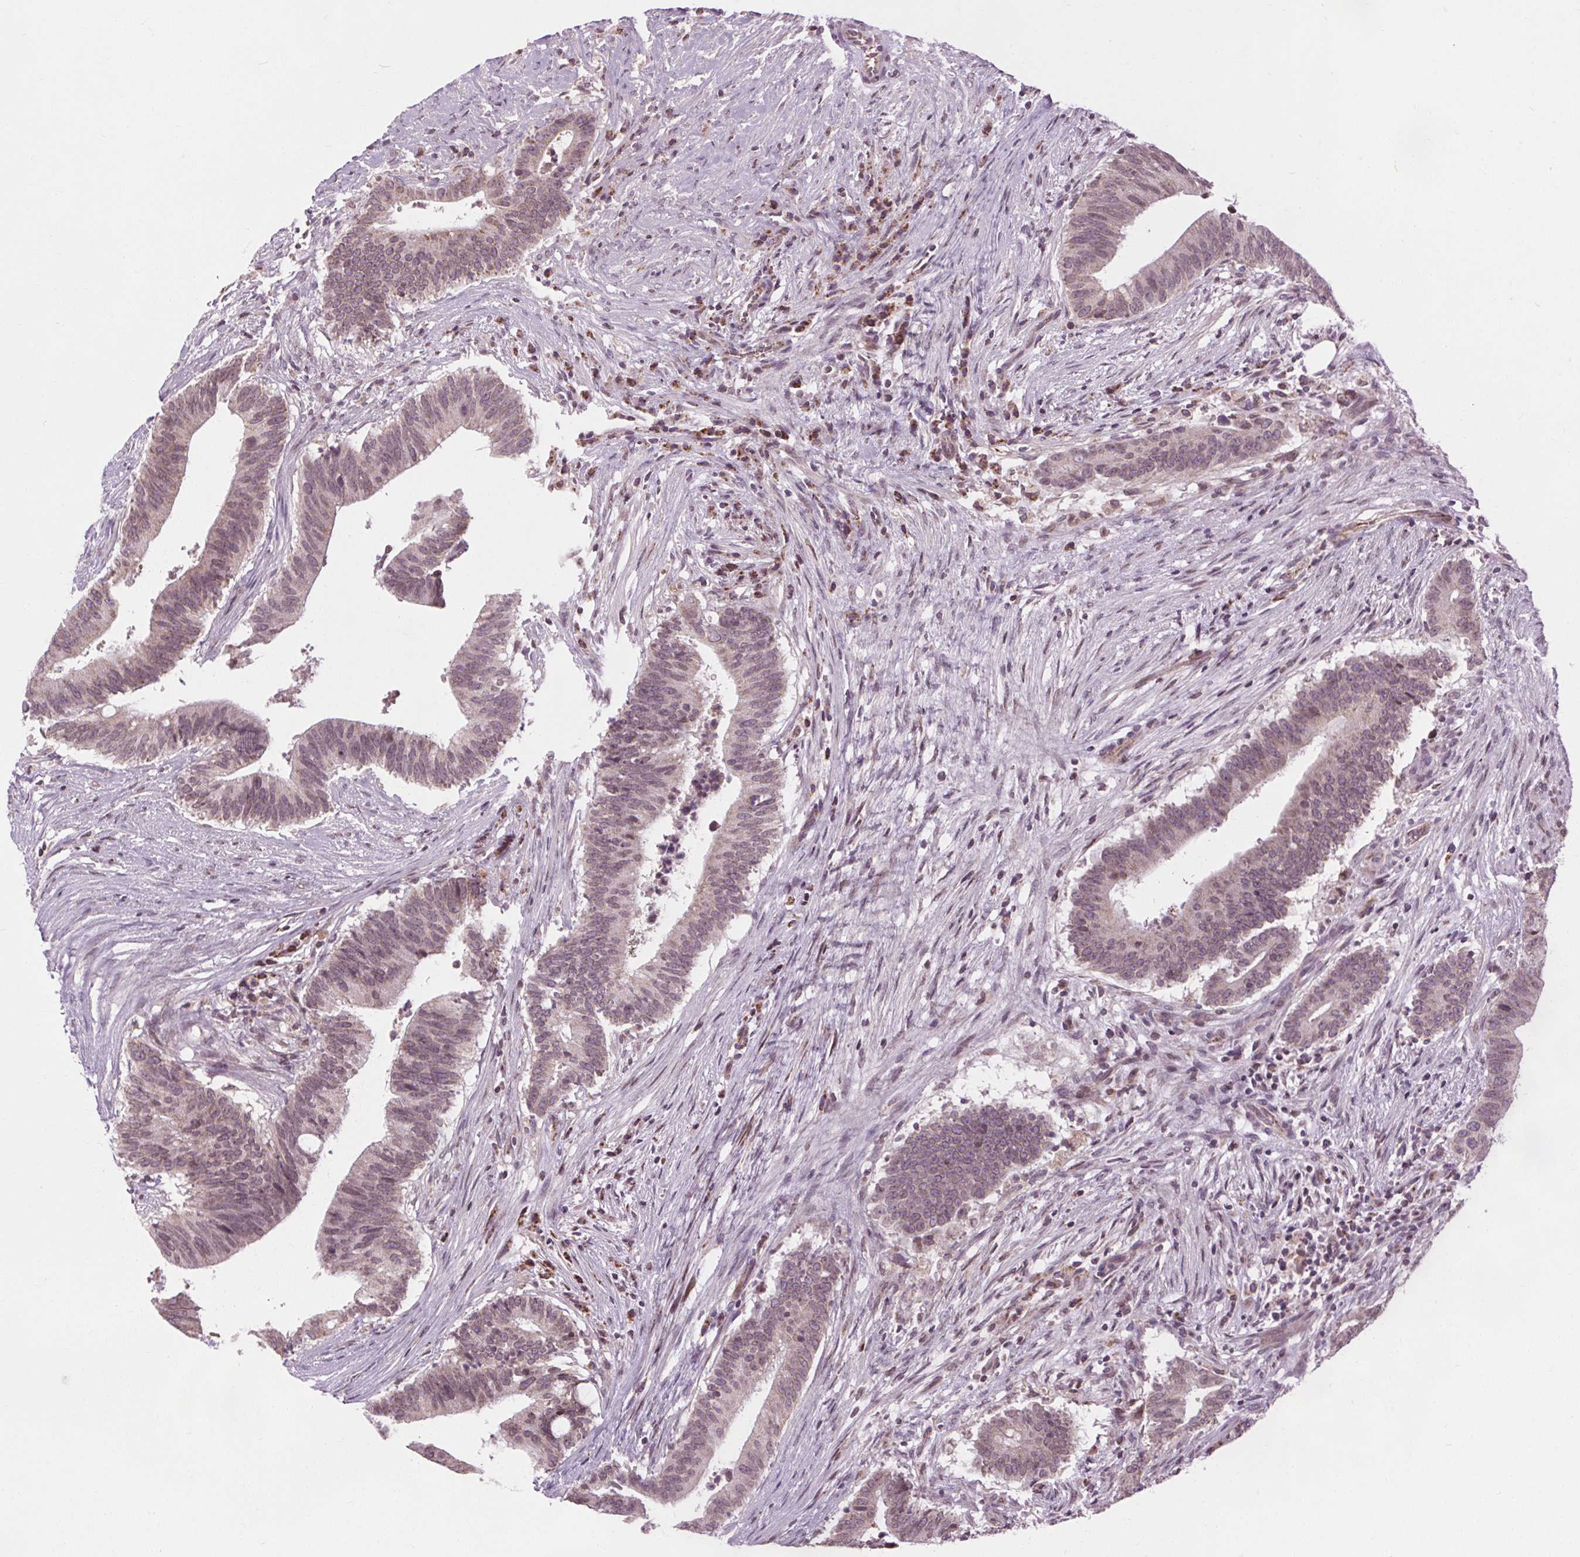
{"staining": {"intensity": "negative", "quantity": "none", "location": "none"}, "tissue": "colorectal cancer", "cell_type": "Tumor cells", "image_type": "cancer", "snomed": [{"axis": "morphology", "description": "Adenocarcinoma, NOS"}, {"axis": "topography", "description": "Colon"}], "caption": "Adenocarcinoma (colorectal) was stained to show a protein in brown. There is no significant staining in tumor cells.", "gene": "LFNG", "patient": {"sex": "female", "age": 43}}